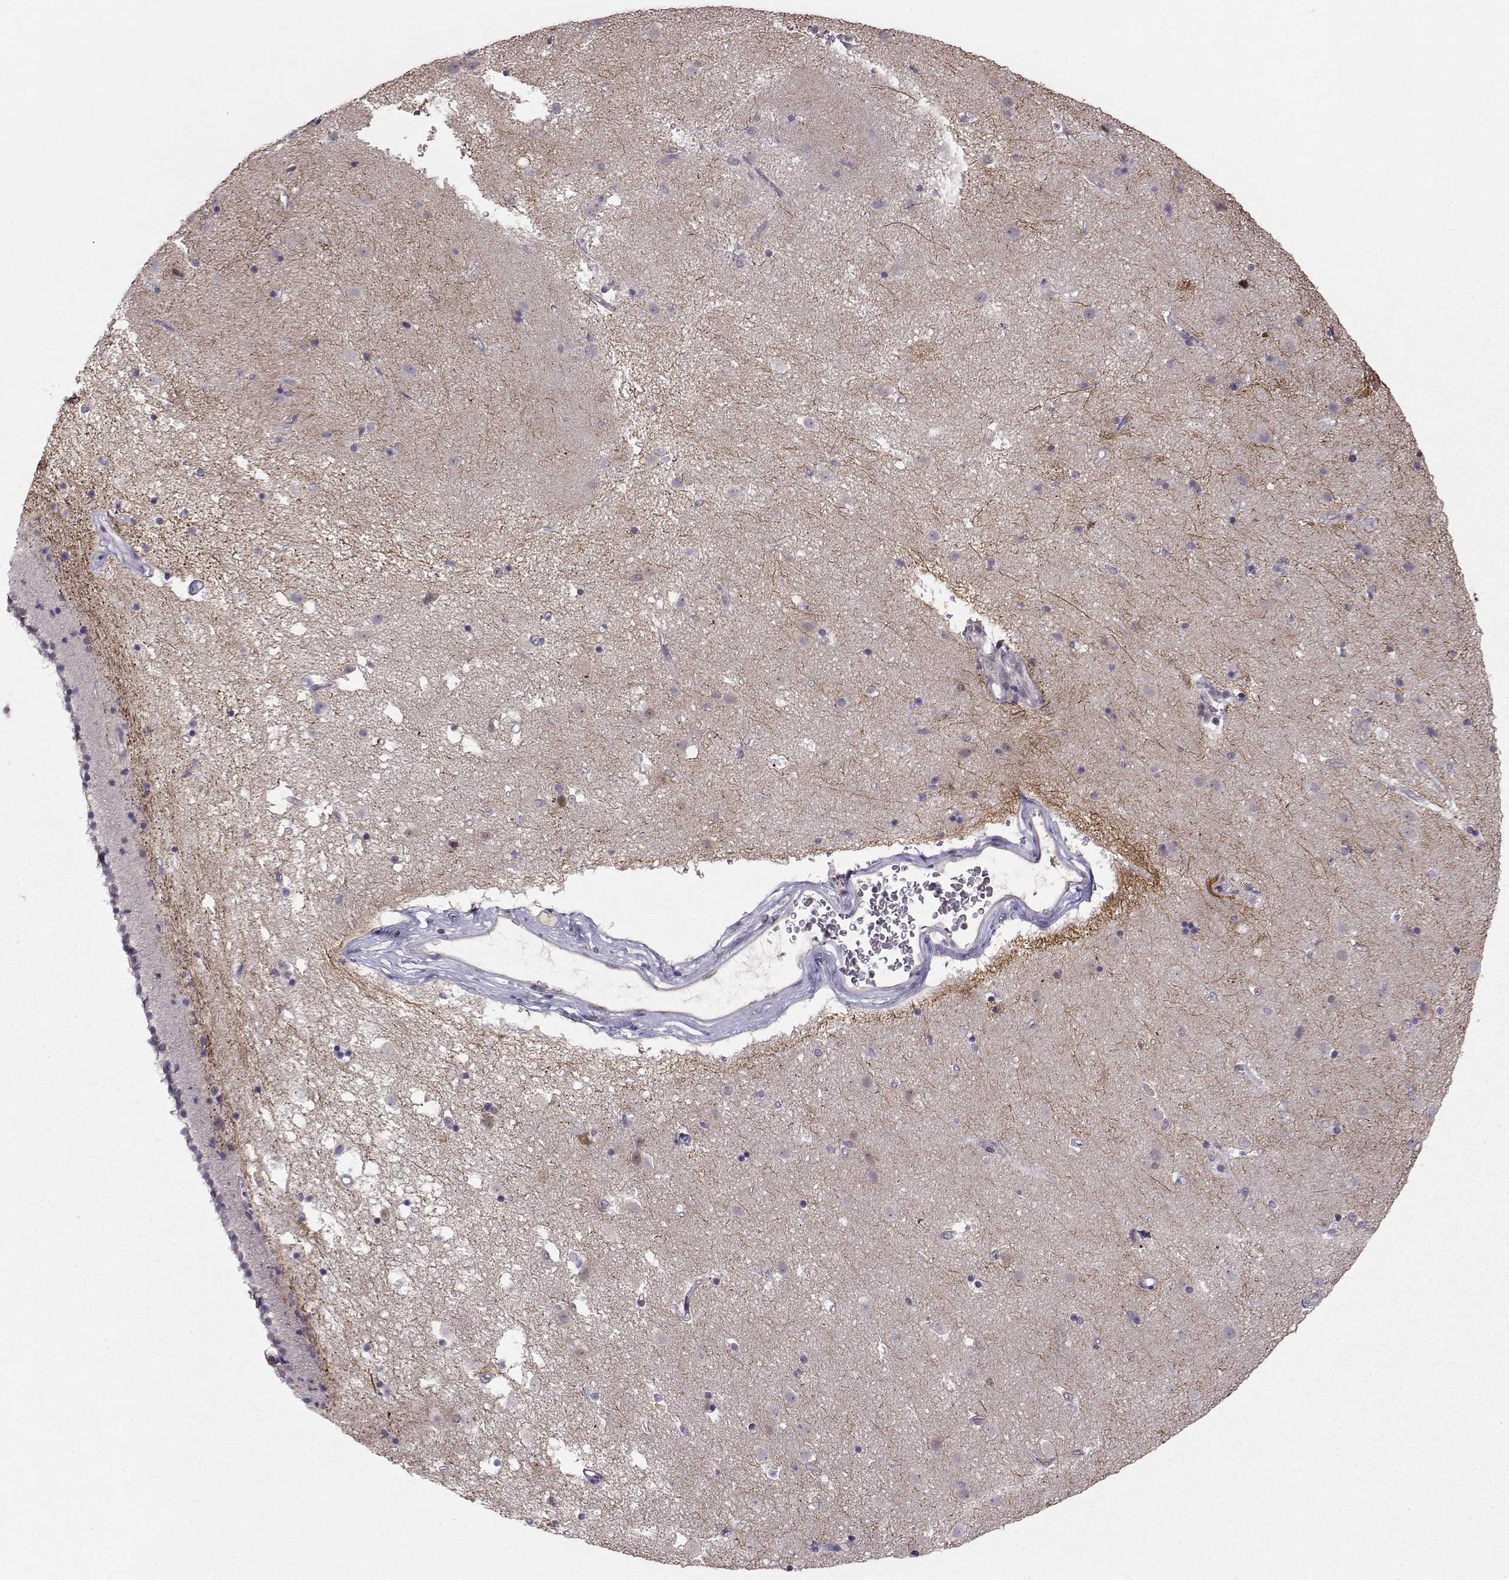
{"staining": {"intensity": "negative", "quantity": "none", "location": "none"}, "tissue": "caudate", "cell_type": "Glial cells", "image_type": "normal", "snomed": [{"axis": "morphology", "description": "Normal tissue, NOS"}, {"axis": "topography", "description": "Lateral ventricle wall"}], "caption": "High magnification brightfield microscopy of normal caudate stained with DAB (brown) and counterstained with hematoxylin (blue): glial cells show no significant staining.", "gene": "PKP2", "patient": {"sex": "female", "age": 71}}